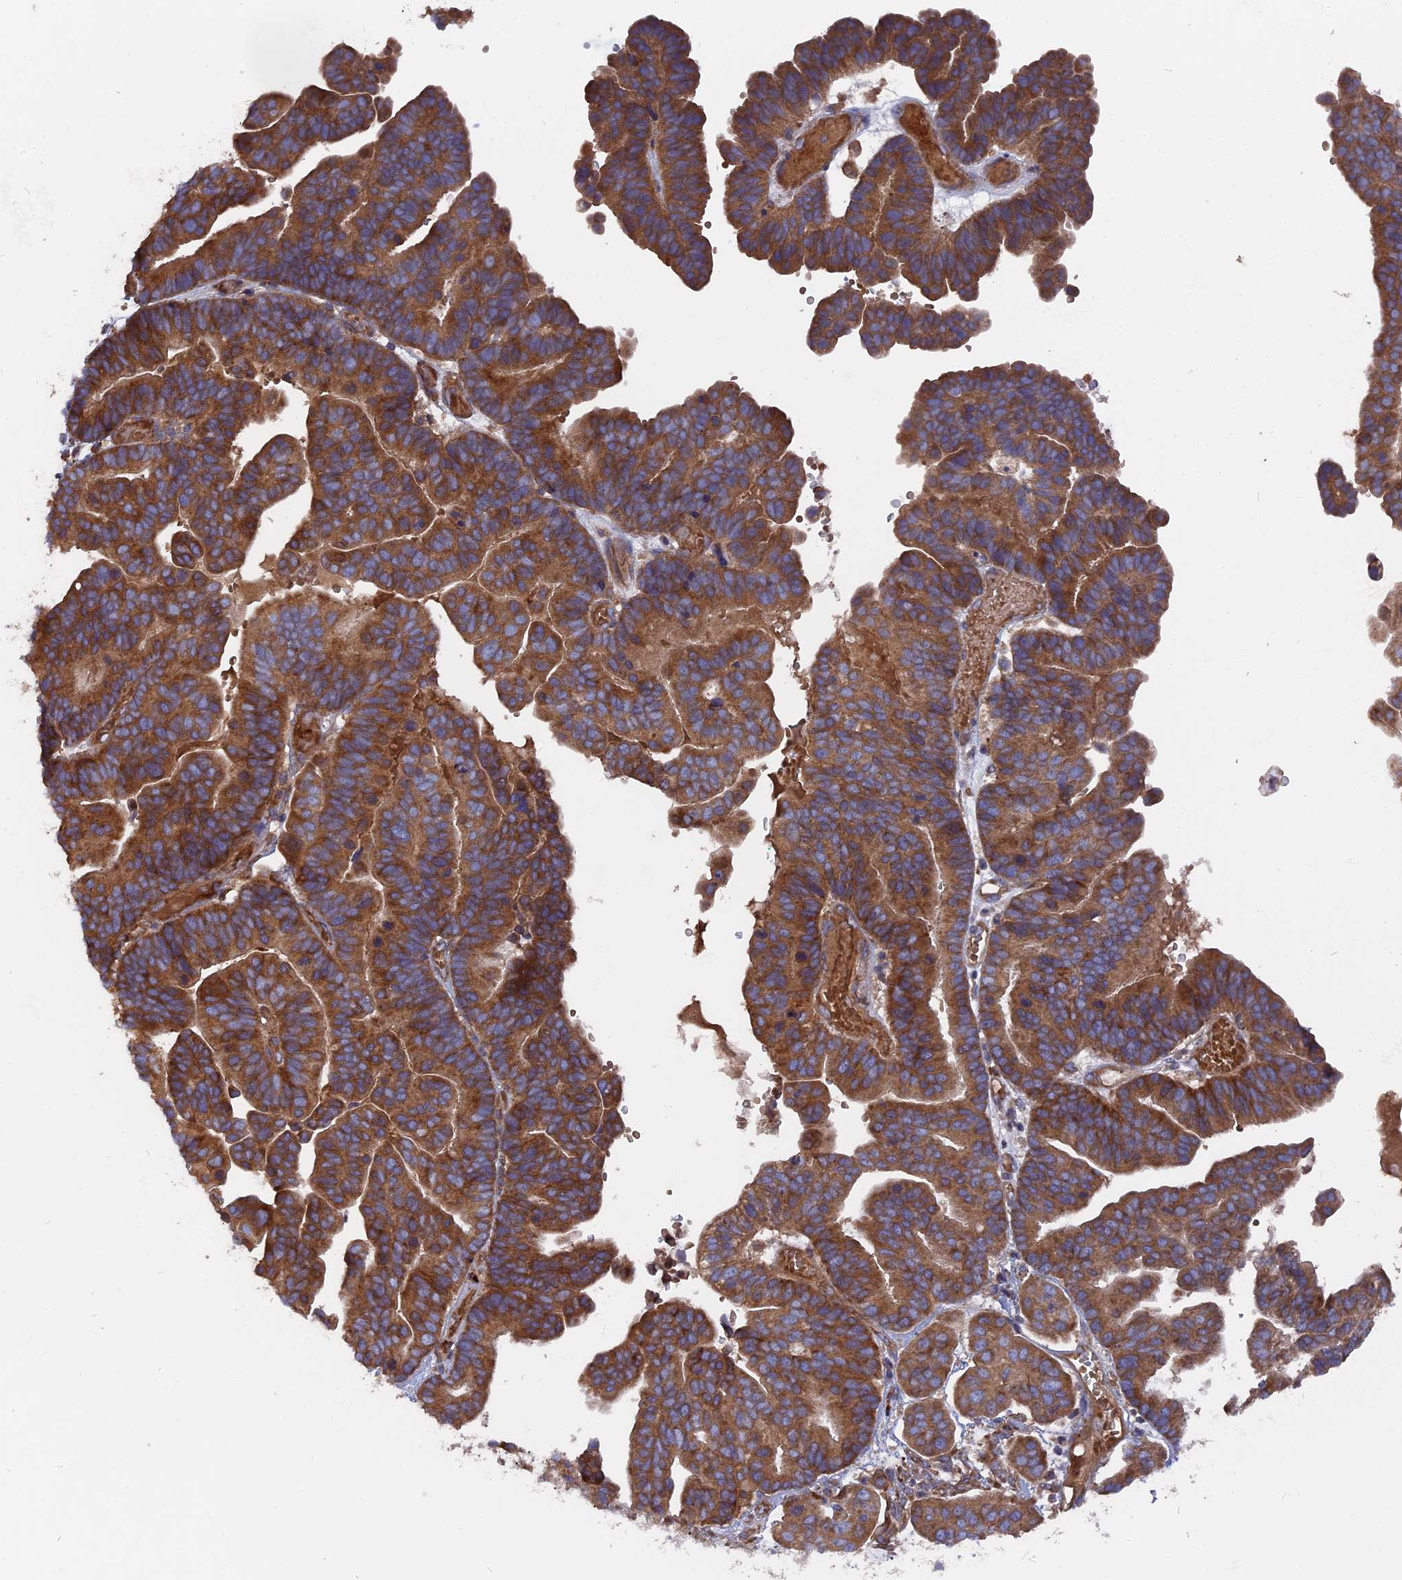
{"staining": {"intensity": "moderate", "quantity": ">75%", "location": "cytoplasmic/membranous"}, "tissue": "ovarian cancer", "cell_type": "Tumor cells", "image_type": "cancer", "snomed": [{"axis": "morphology", "description": "Cystadenocarcinoma, serous, NOS"}, {"axis": "topography", "description": "Ovary"}], "caption": "DAB immunohistochemical staining of serous cystadenocarcinoma (ovarian) shows moderate cytoplasmic/membranous protein positivity in about >75% of tumor cells. (DAB IHC, brown staining for protein, blue staining for nuclei).", "gene": "TELO2", "patient": {"sex": "female", "age": 56}}